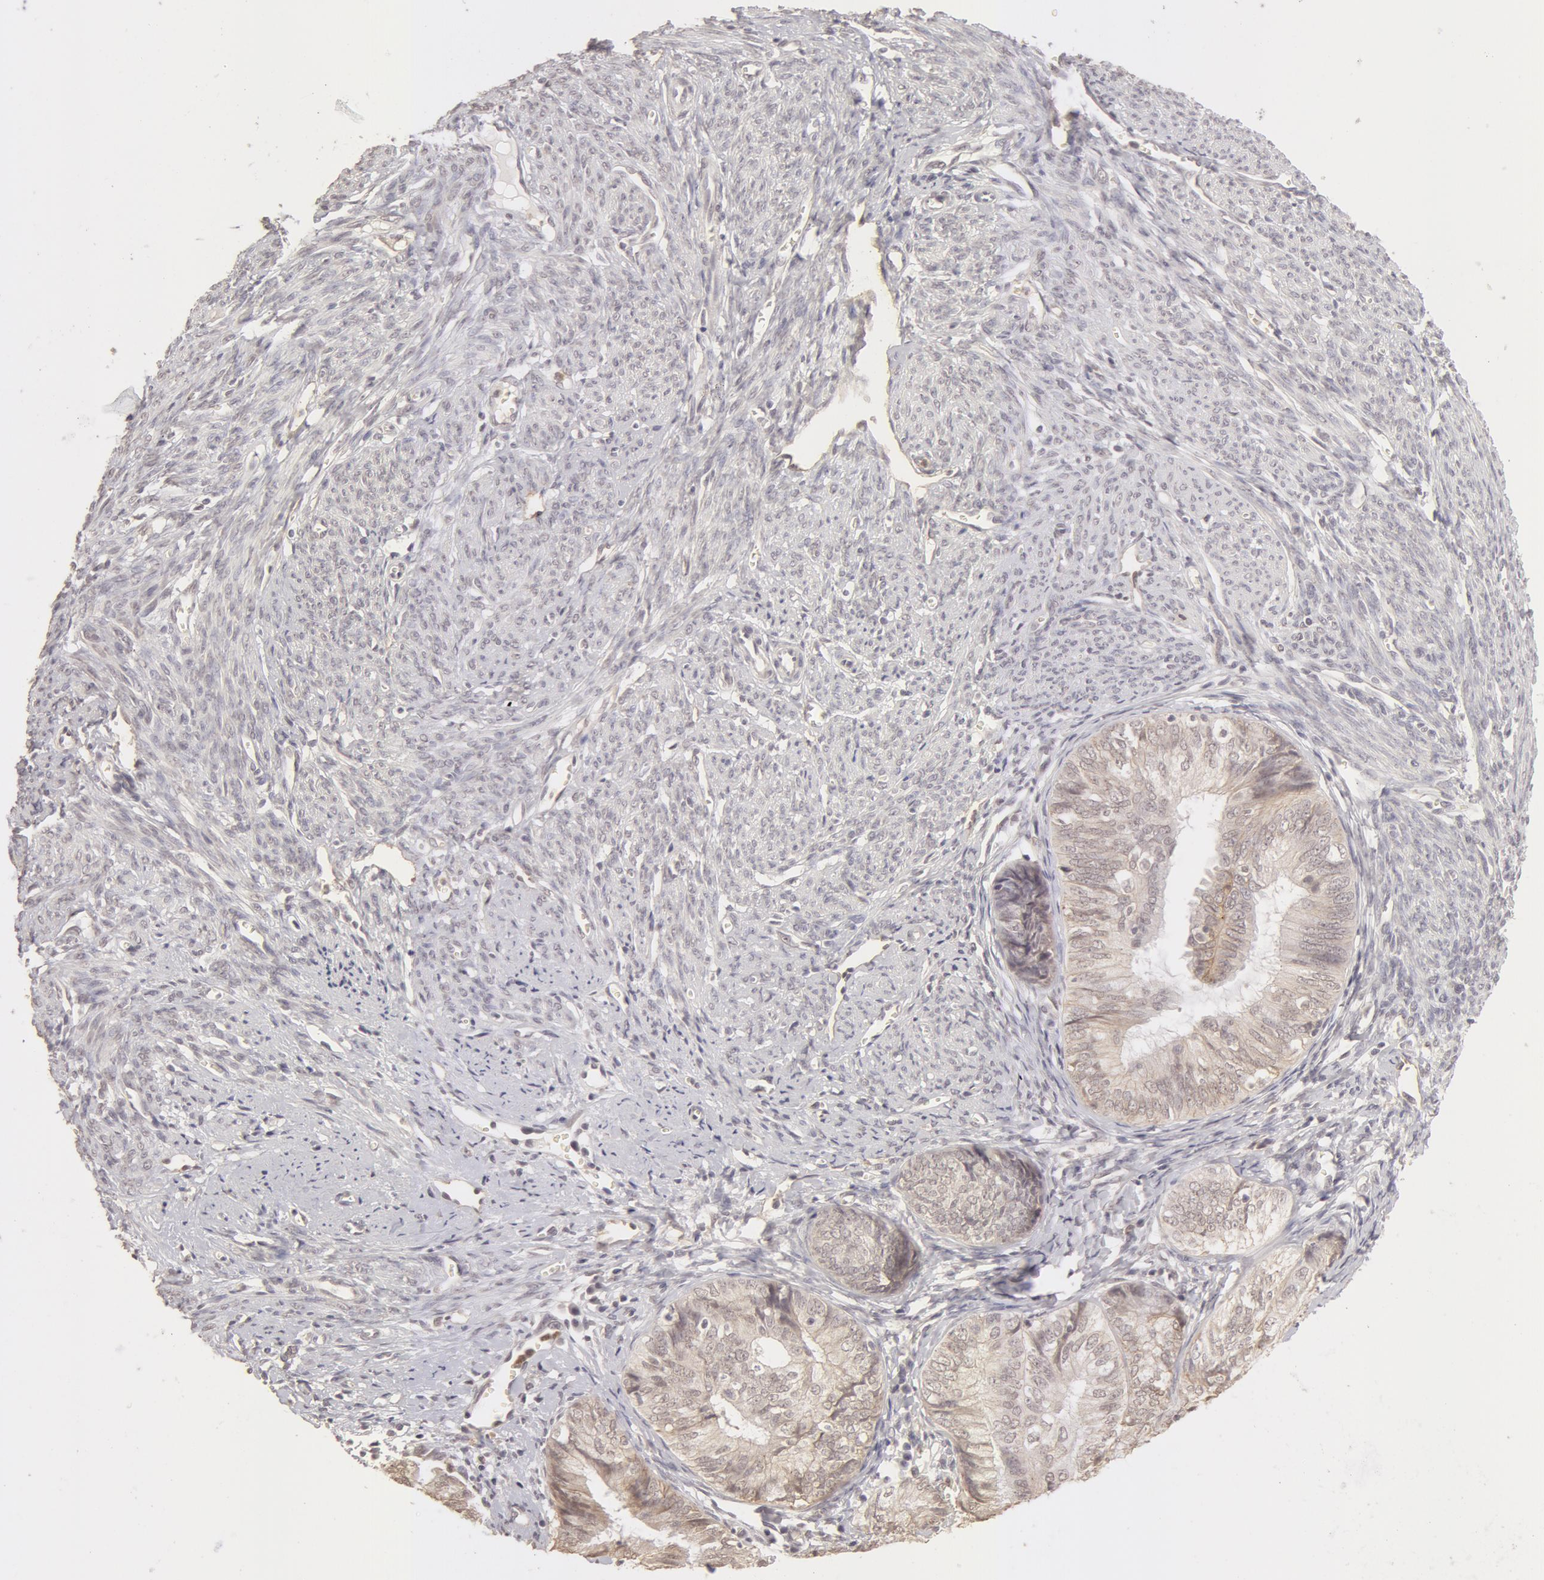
{"staining": {"intensity": "weak", "quantity": ">75%", "location": "cytoplasmic/membranous"}, "tissue": "endometrial cancer", "cell_type": "Tumor cells", "image_type": "cancer", "snomed": [{"axis": "morphology", "description": "Adenocarcinoma, NOS"}, {"axis": "topography", "description": "Endometrium"}], "caption": "About >75% of tumor cells in adenocarcinoma (endometrial) reveal weak cytoplasmic/membranous protein expression as visualized by brown immunohistochemical staining.", "gene": "ADAM10", "patient": {"sex": "female", "age": 66}}